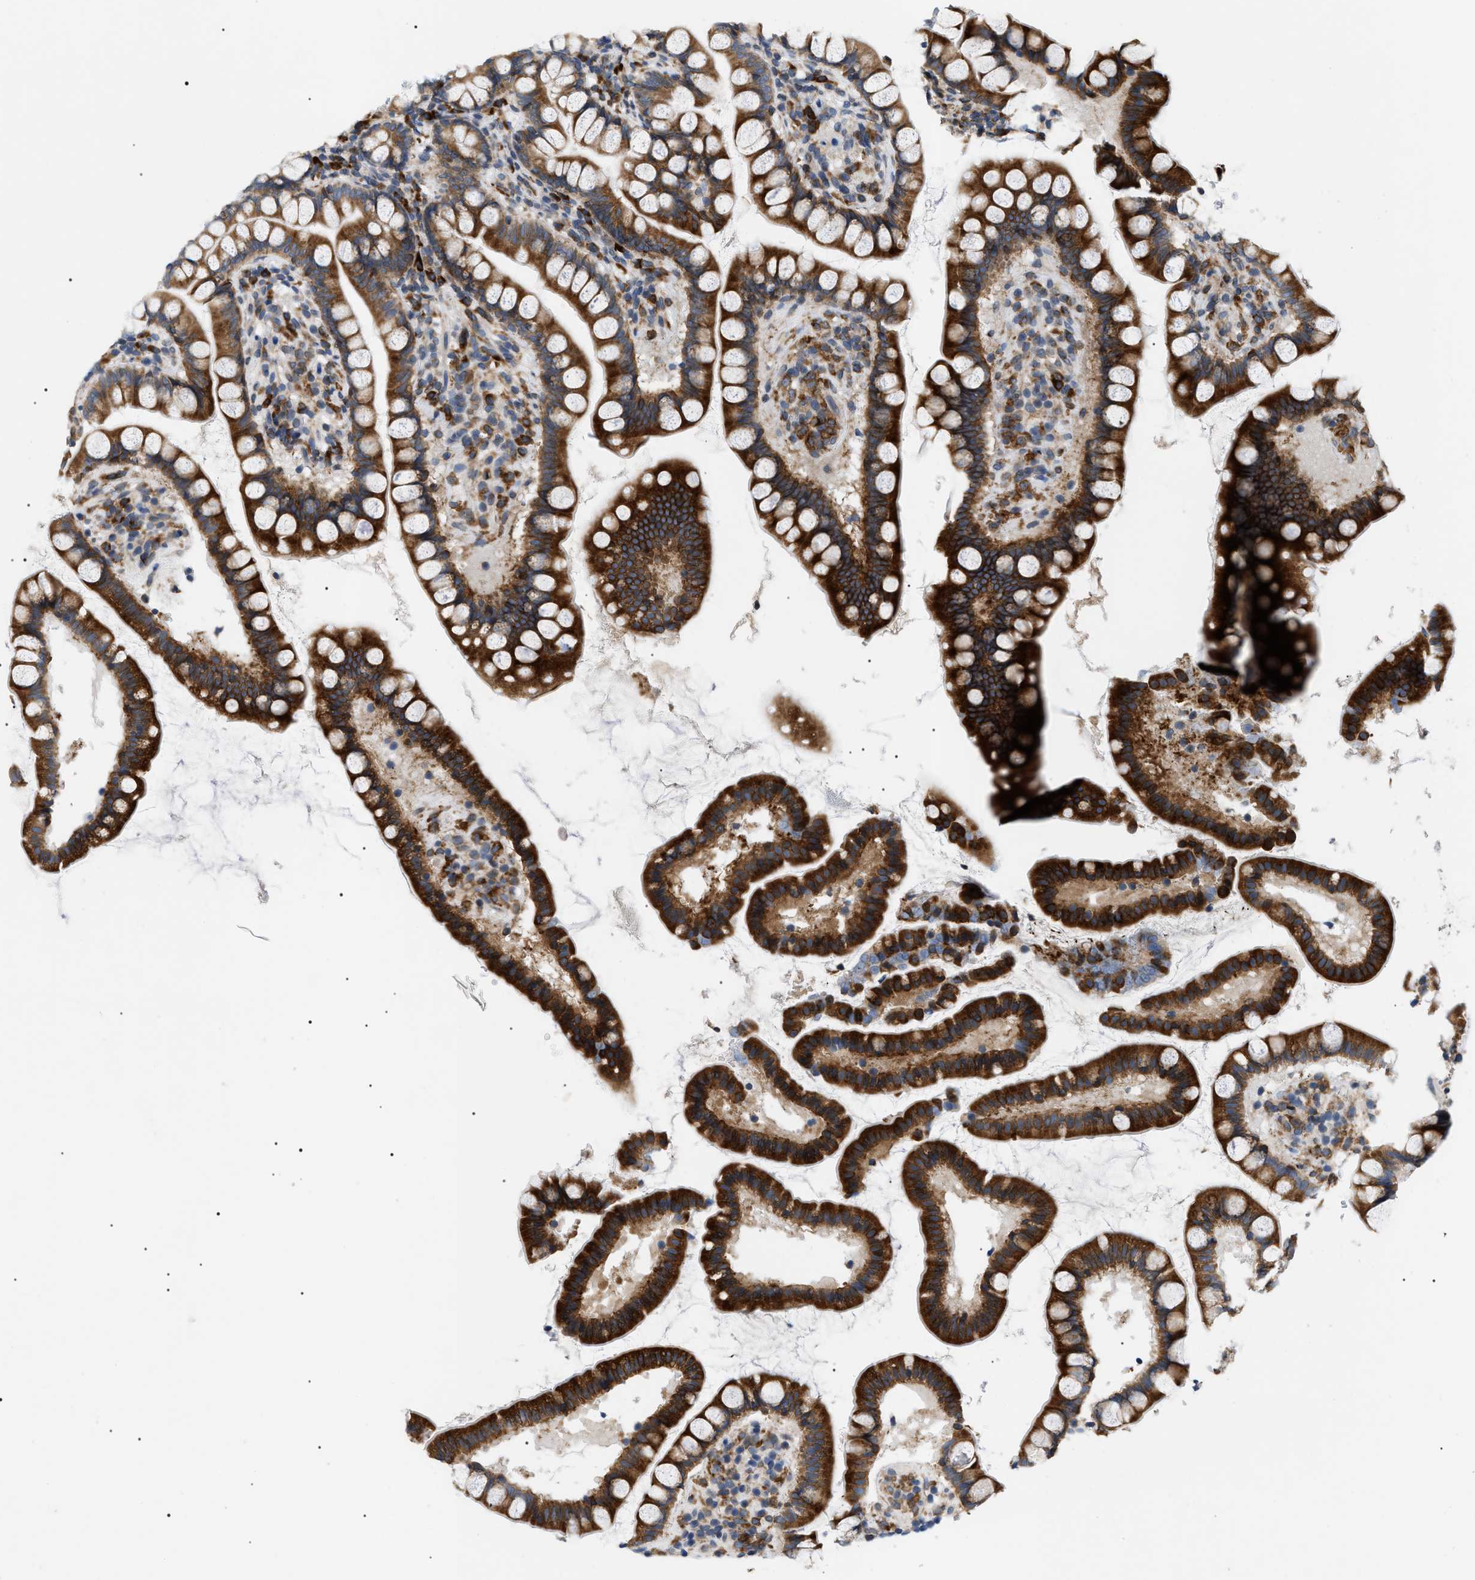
{"staining": {"intensity": "strong", "quantity": ">75%", "location": "cytoplasmic/membranous"}, "tissue": "small intestine", "cell_type": "Glandular cells", "image_type": "normal", "snomed": [{"axis": "morphology", "description": "Normal tissue, NOS"}, {"axis": "topography", "description": "Small intestine"}], "caption": "Brown immunohistochemical staining in normal small intestine demonstrates strong cytoplasmic/membranous expression in about >75% of glandular cells. Nuclei are stained in blue.", "gene": "DERL1", "patient": {"sex": "female", "age": 84}}